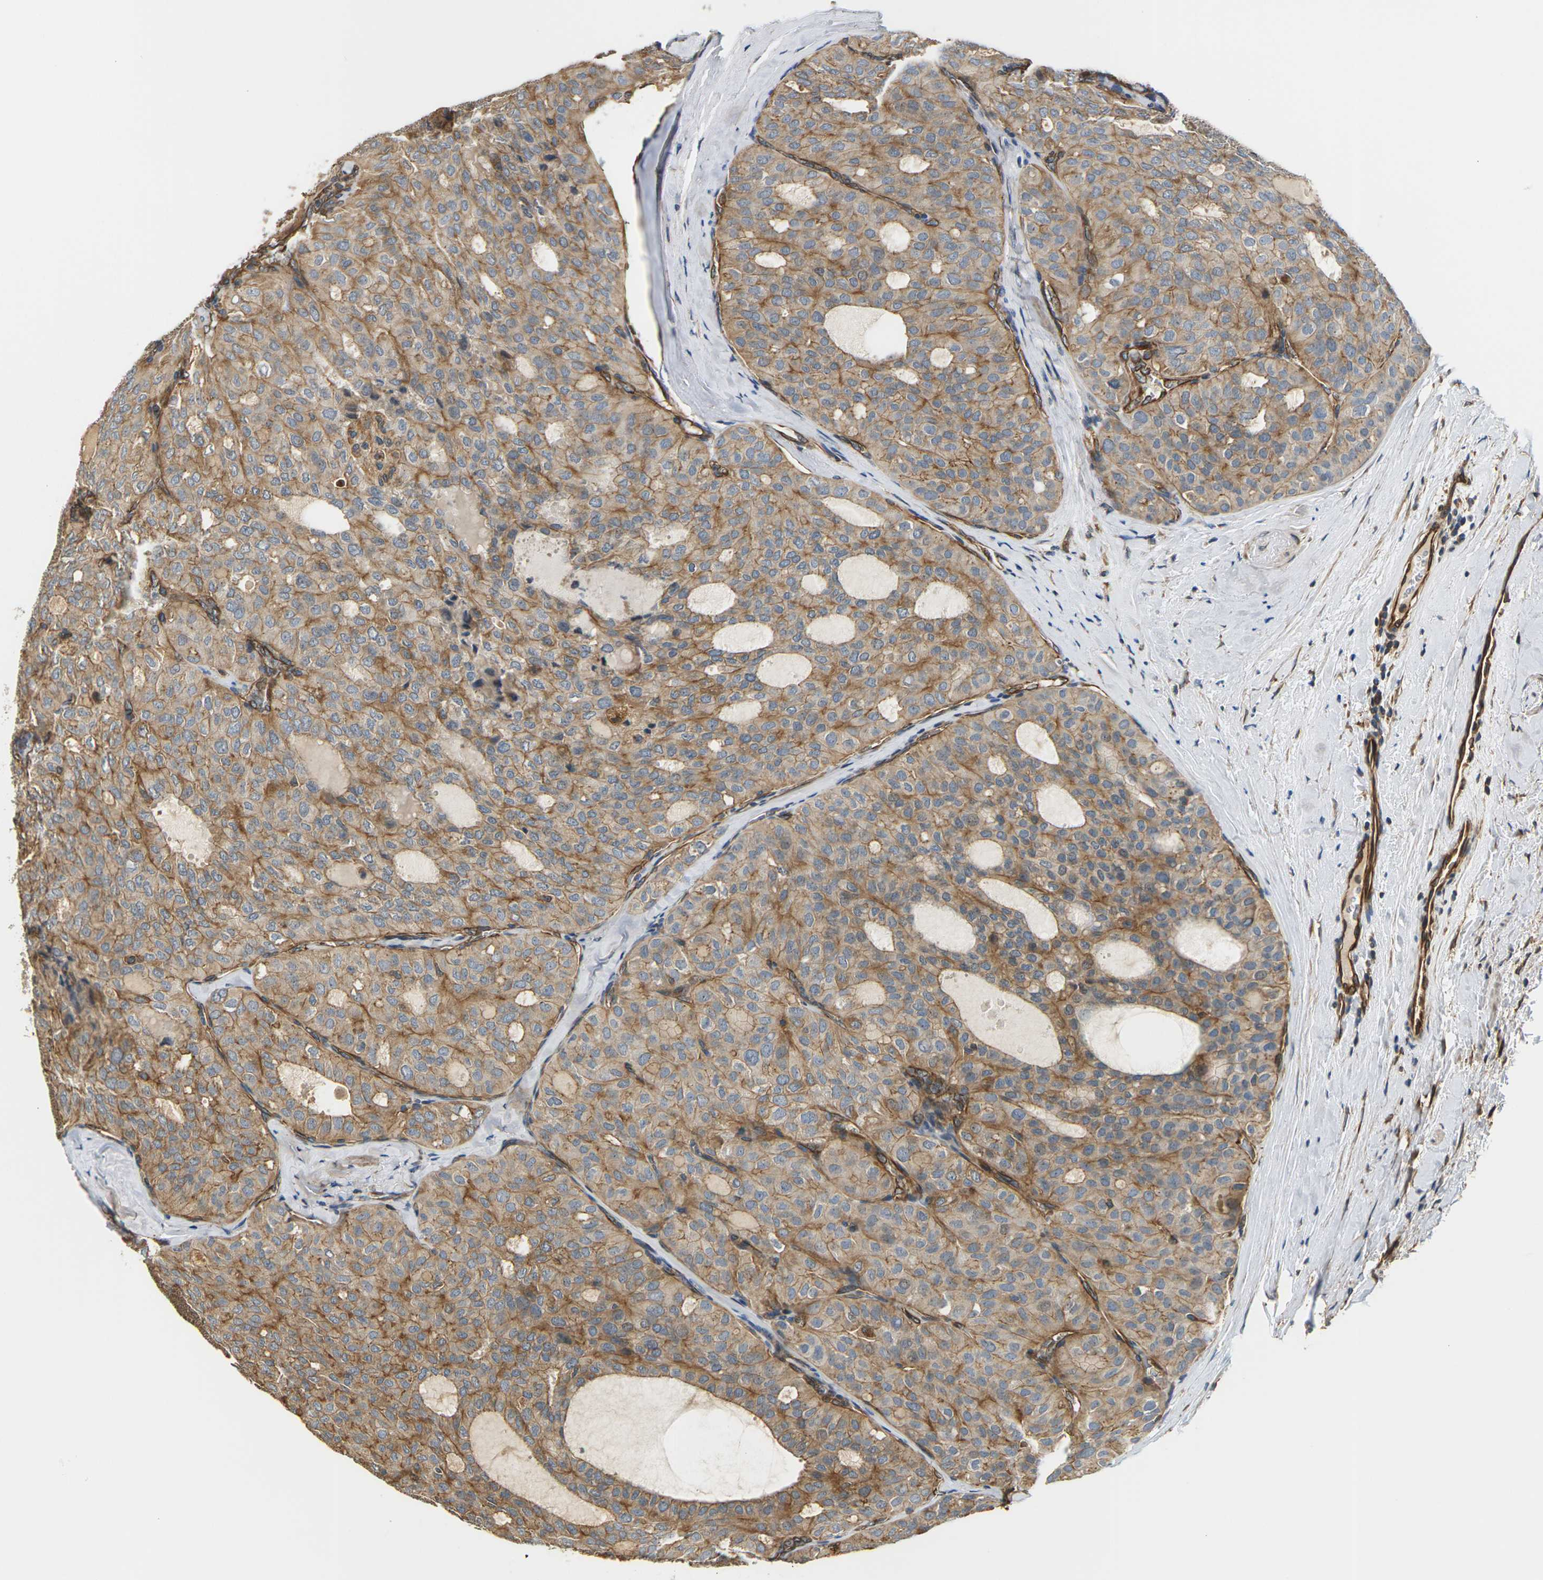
{"staining": {"intensity": "moderate", "quantity": ">75%", "location": "cytoplasmic/membranous"}, "tissue": "thyroid cancer", "cell_type": "Tumor cells", "image_type": "cancer", "snomed": [{"axis": "morphology", "description": "Follicular adenoma carcinoma, NOS"}, {"axis": "topography", "description": "Thyroid gland"}], "caption": "Immunohistochemistry (IHC) (DAB) staining of thyroid follicular adenoma carcinoma exhibits moderate cytoplasmic/membranous protein expression in about >75% of tumor cells. Using DAB (brown) and hematoxylin (blue) stains, captured at high magnification using brightfield microscopy.", "gene": "PCDHB4", "patient": {"sex": "male", "age": 75}}